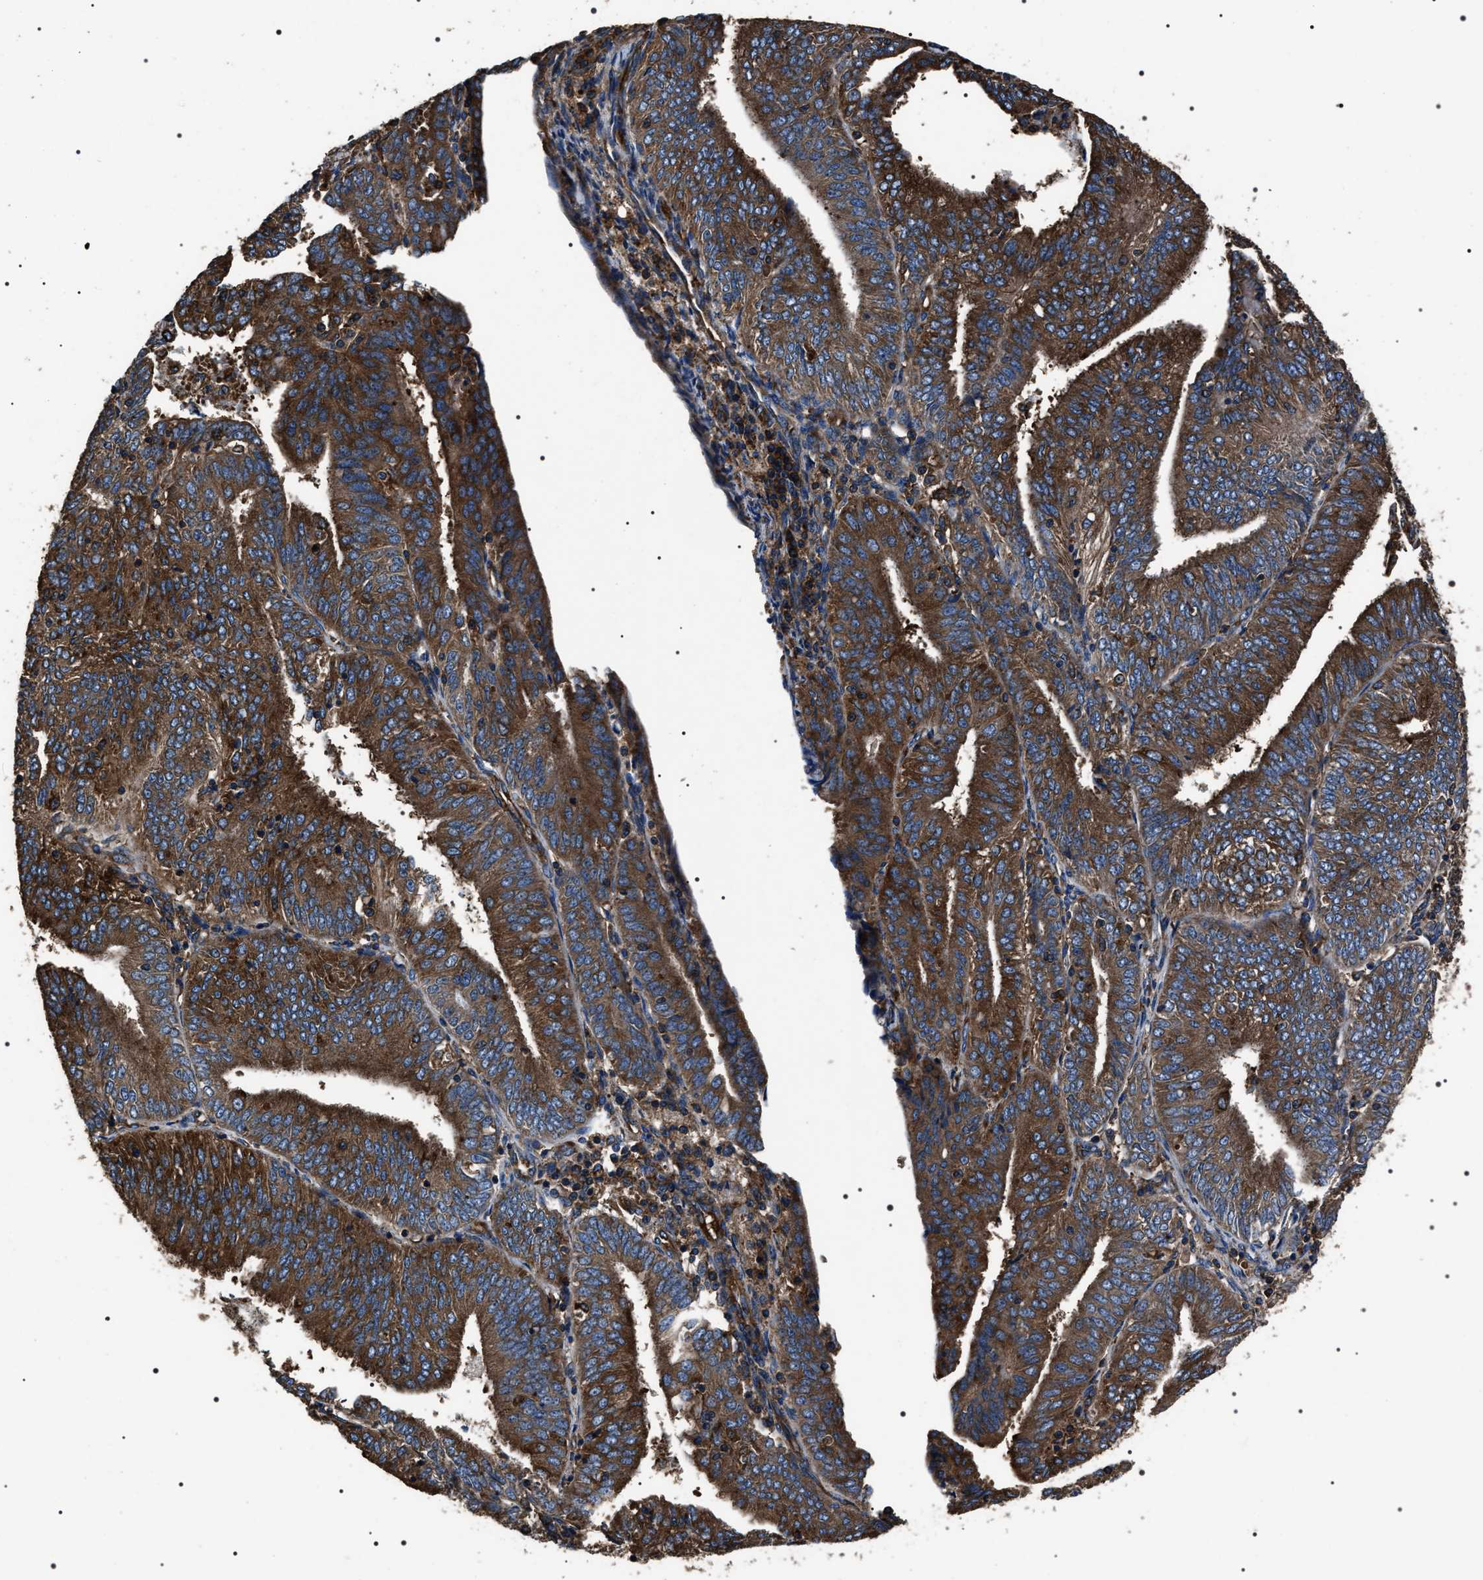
{"staining": {"intensity": "strong", "quantity": ">75%", "location": "cytoplasmic/membranous"}, "tissue": "endometrial cancer", "cell_type": "Tumor cells", "image_type": "cancer", "snomed": [{"axis": "morphology", "description": "Adenocarcinoma, NOS"}, {"axis": "topography", "description": "Endometrium"}], "caption": "Human endometrial cancer (adenocarcinoma) stained for a protein (brown) shows strong cytoplasmic/membranous positive expression in about >75% of tumor cells.", "gene": "HSCB", "patient": {"sex": "female", "age": 58}}